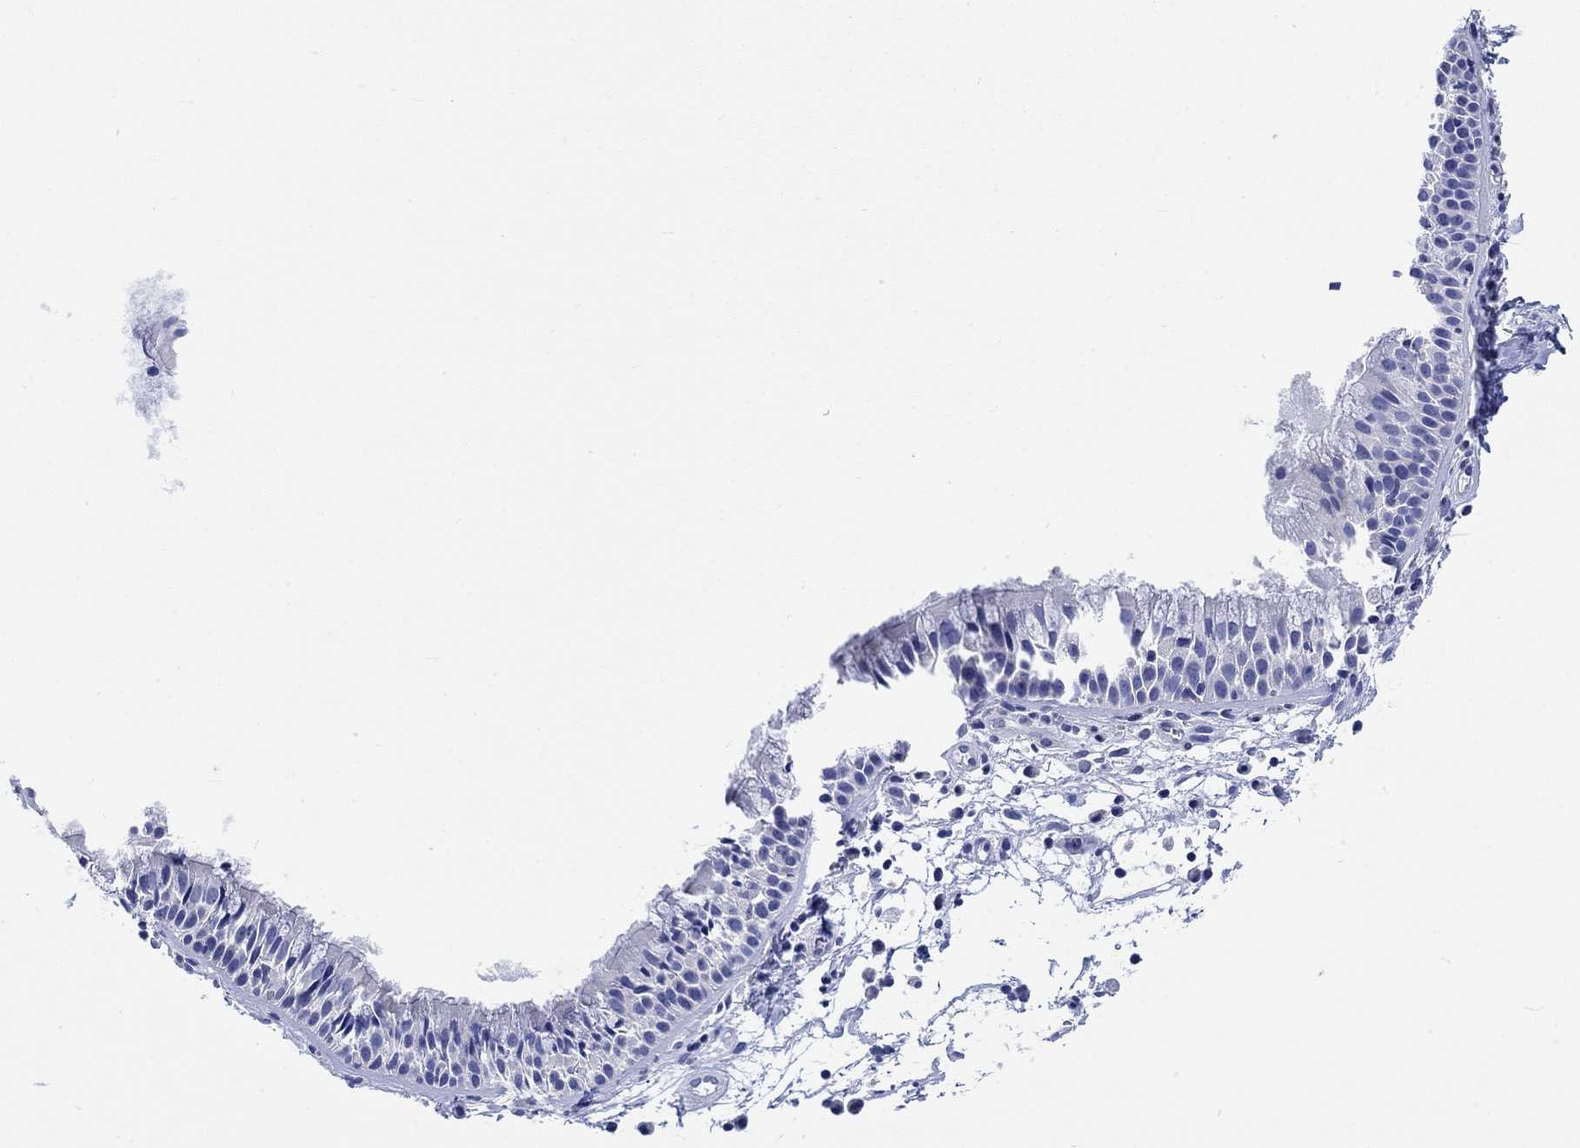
{"staining": {"intensity": "negative", "quantity": "none", "location": "none"}, "tissue": "nasopharynx", "cell_type": "Respiratory epithelial cells", "image_type": "normal", "snomed": [{"axis": "morphology", "description": "Normal tissue, NOS"}, {"axis": "topography", "description": "Nasopharynx"}], "caption": "Protein analysis of normal nasopharynx displays no significant positivity in respiratory epithelial cells.", "gene": "REEP6", "patient": {"sex": "male", "age": 51}}